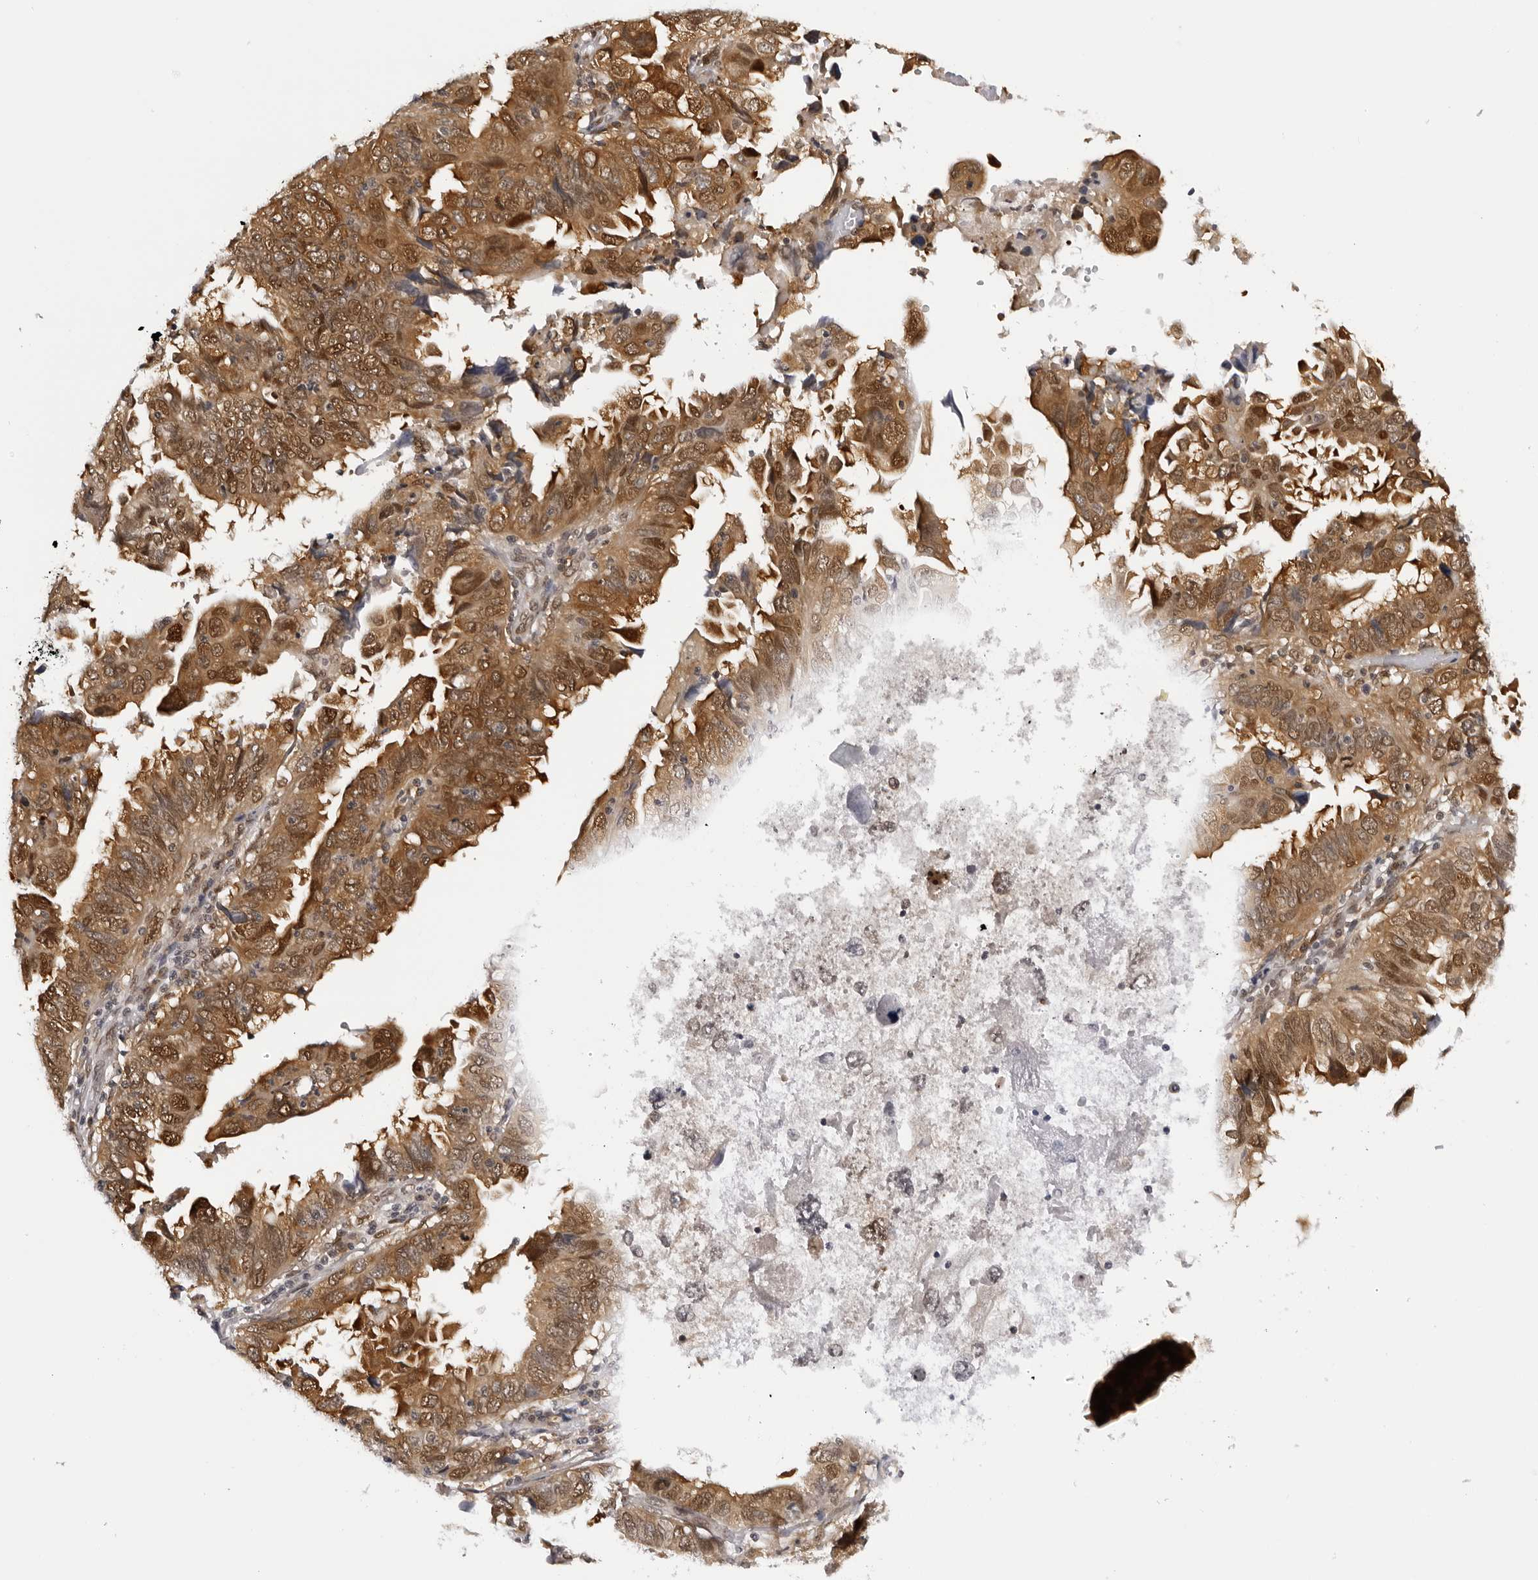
{"staining": {"intensity": "moderate", "quantity": ">75%", "location": "cytoplasmic/membranous,nuclear"}, "tissue": "endometrial cancer", "cell_type": "Tumor cells", "image_type": "cancer", "snomed": [{"axis": "morphology", "description": "Adenocarcinoma, NOS"}, {"axis": "topography", "description": "Uterus"}], "caption": "Moderate cytoplasmic/membranous and nuclear protein positivity is seen in approximately >75% of tumor cells in endometrial cancer (adenocarcinoma).", "gene": "WDR77", "patient": {"sex": "female", "age": 77}}